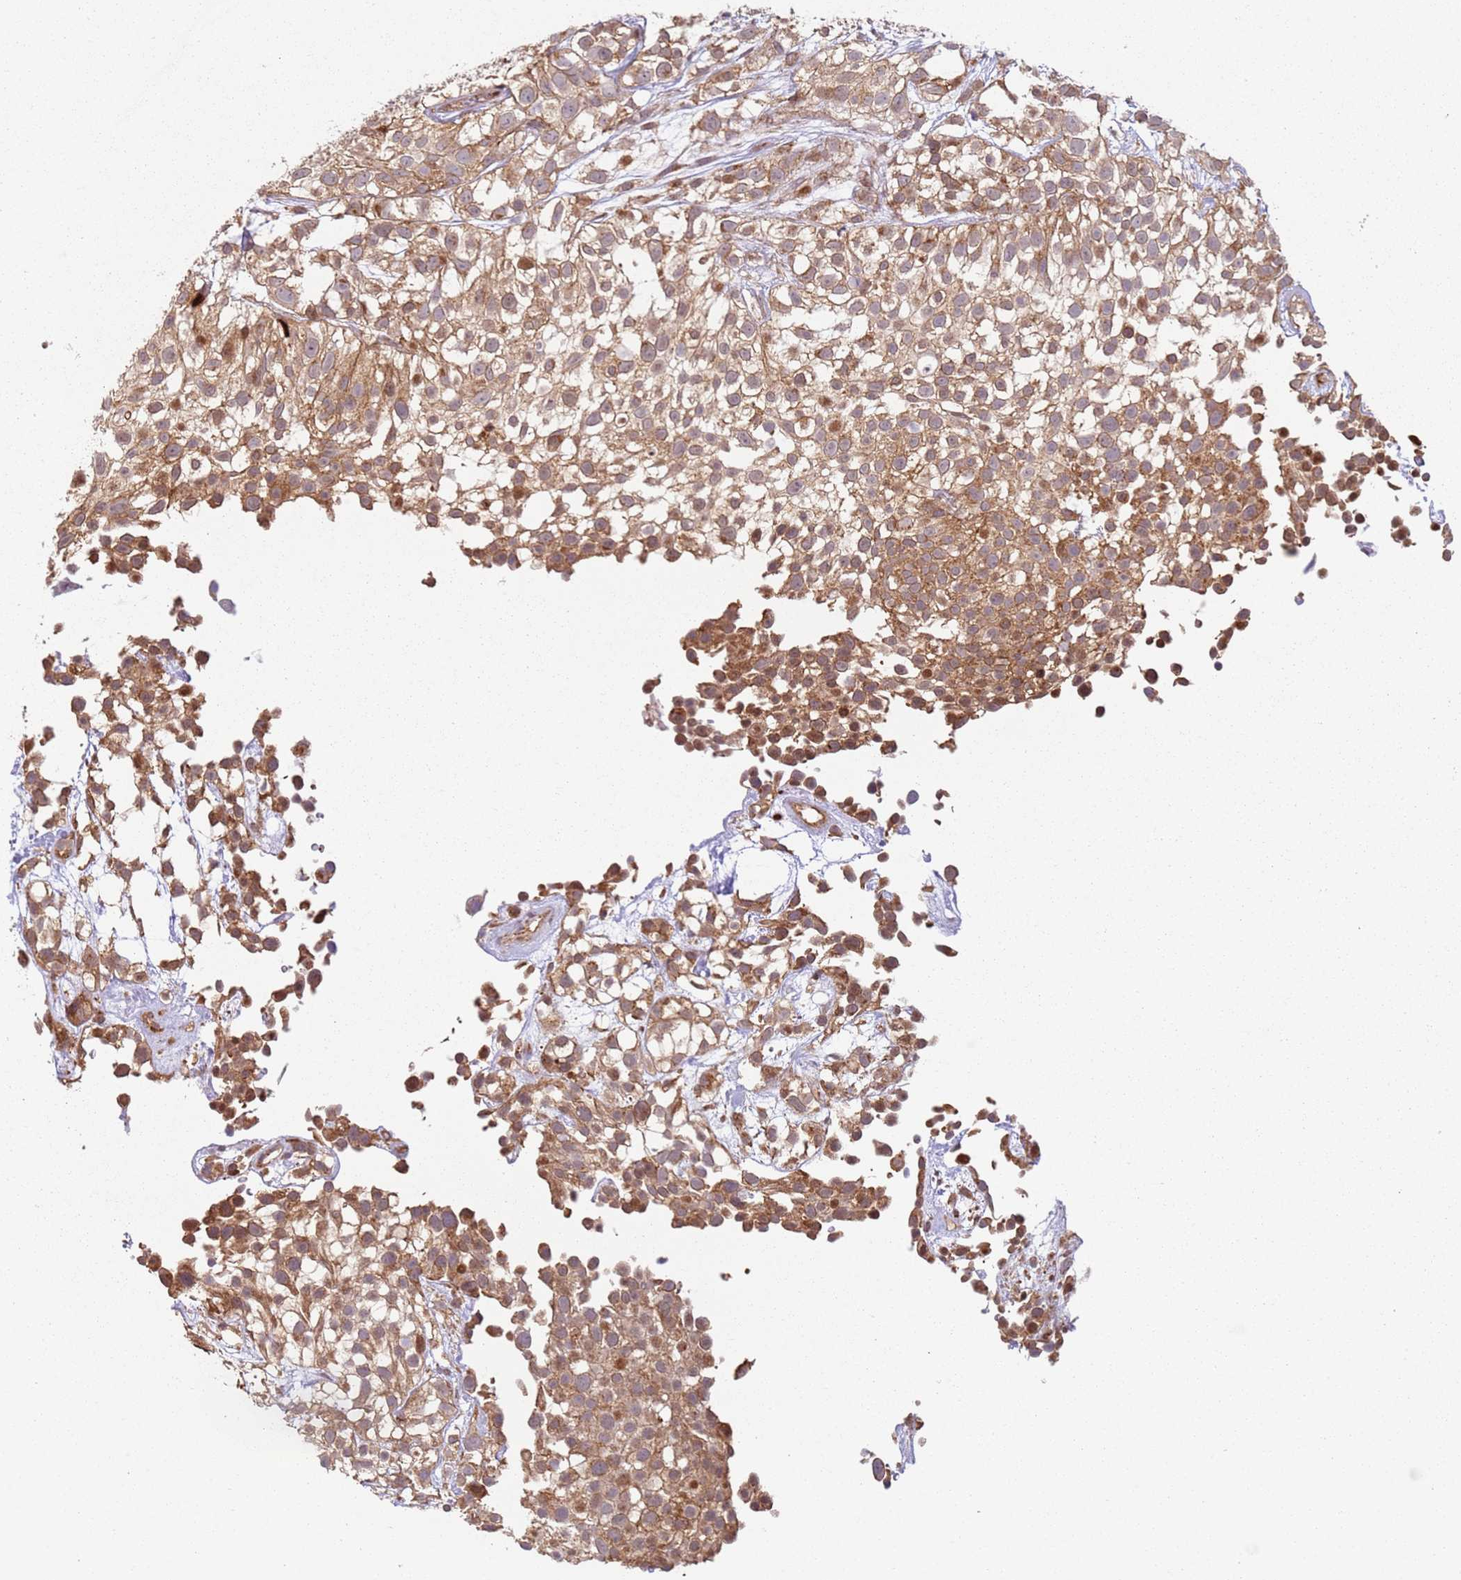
{"staining": {"intensity": "moderate", "quantity": ">75%", "location": "cytoplasmic/membranous"}, "tissue": "urothelial cancer", "cell_type": "Tumor cells", "image_type": "cancer", "snomed": [{"axis": "morphology", "description": "Urothelial carcinoma, High grade"}, {"axis": "topography", "description": "Urinary bladder"}], "caption": "About >75% of tumor cells in urothelial carcinoma (high-grade) demonstrate moderate cytoplasmic/membranous protein expression as visualized by brown immunohistochemical staining.", "gene": "HNRNPLL", "patient": {"sex": "male", "age": 56}}